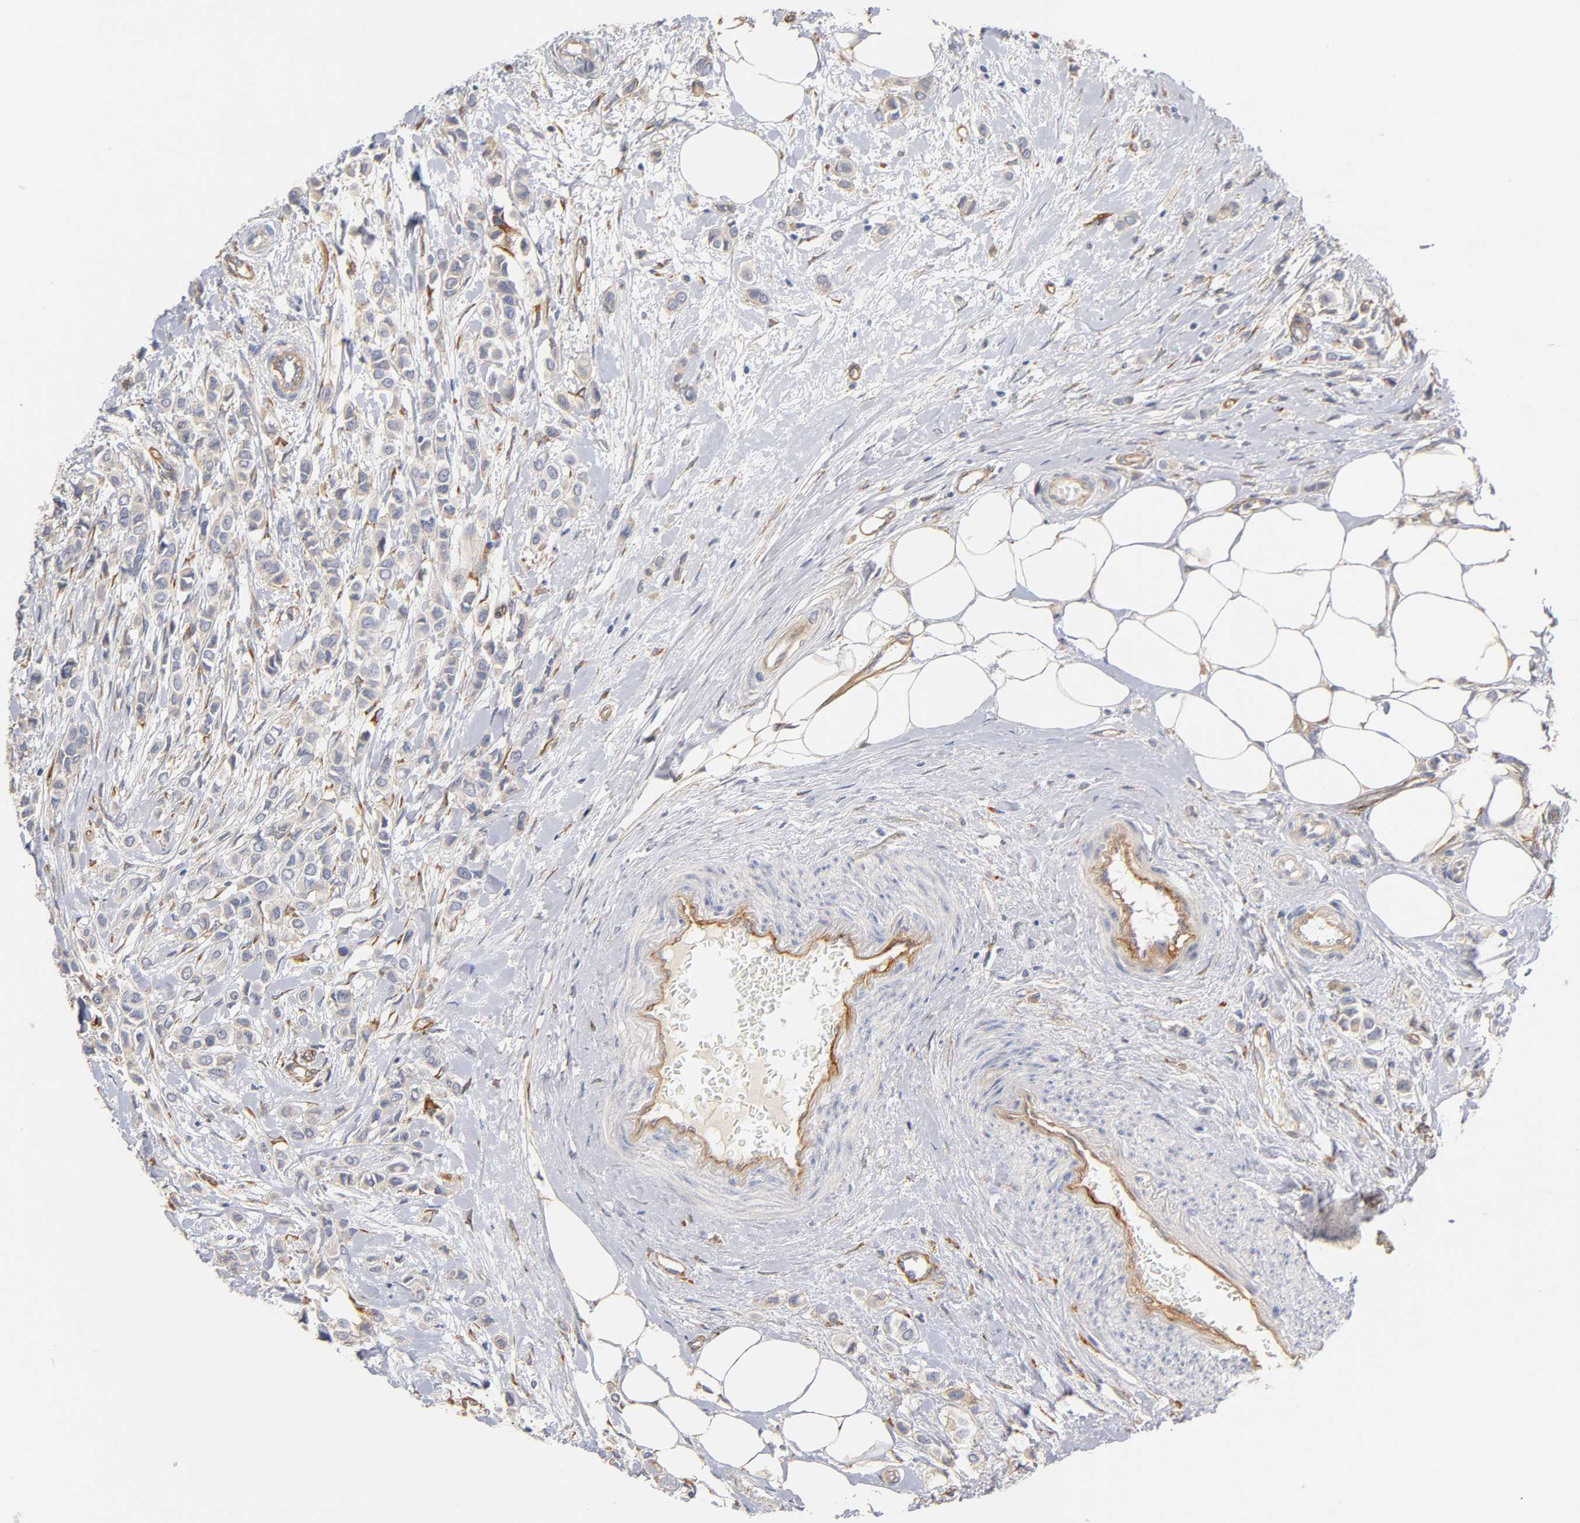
{"staining": {"intensity": "negative", "quantity": "none", "location": "none"}, "tissue": "breast cancer", "cell_type": "Tumor cells", "image_type": "cancer", "snomed": [{"axis": "morphology", "description": "Lobular carcinoma"}, {"axis": "topography", "description": "Breast"}], "caption": "IHC micrograph of neoplastic tissue: human breast cancer (lobular carcinoma) stained with DAB demonstrates no significant protein positivity in tumor cells. The staining is performed using DAB brown chromogen with nuclei counter-stained in using hematoxylin.", "gene": "LAMB1", "patient": {"sex": "female", "age": 51}}